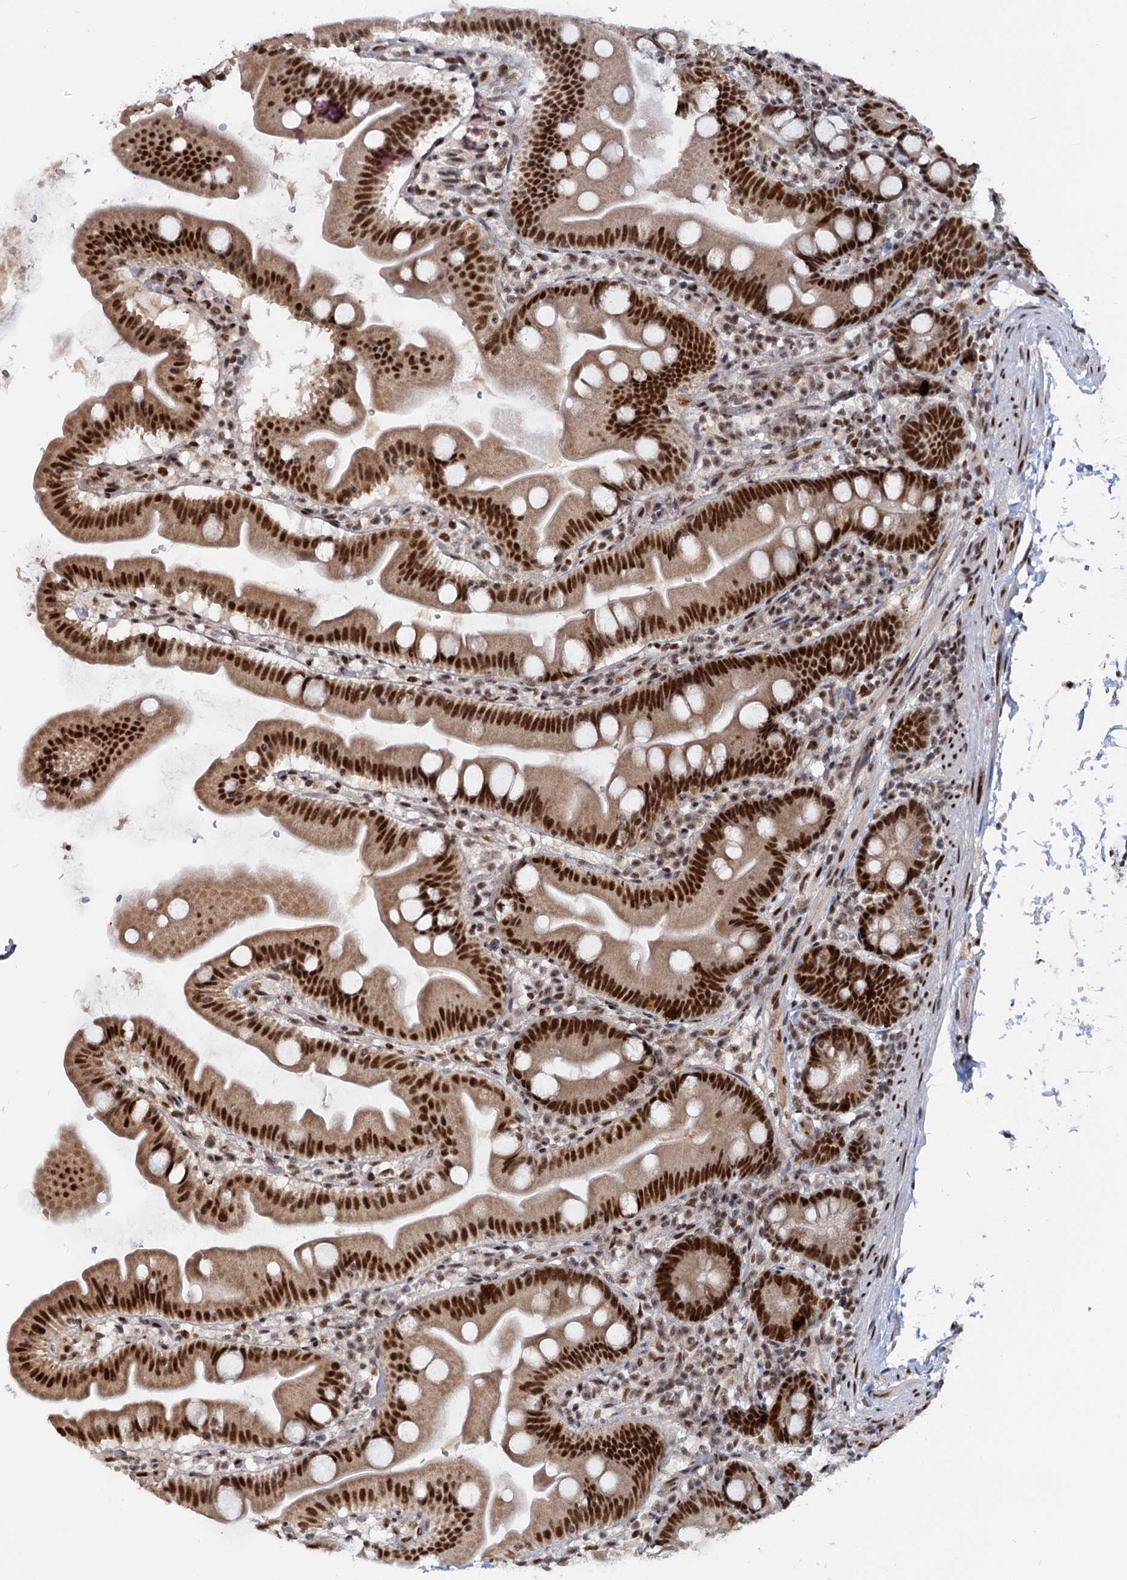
{"staining": {"intensity": "strong", "quantity": ">75%", "location": "nuclear"}, "tissue": "small intestine", "cell_type": "Glandular cells", "image_type": "normal", "snomed": [{"axis": "morphology", "description": "Normal tissue, NOS"}, {"axis": "topography", "description": "Small intestine"}], "caption": "A high-resolution photomicrograph shows IHC staining of normal small intestine, which reveals strong nuclear positivity in about >75% of glandular cells. The staining was performed using DAB, with brown indicating positive protein expression. Nuclei are stained blue with hematoxylin.", "gene": "WBP4", "patient": {"sex": "female", "age": 68}}